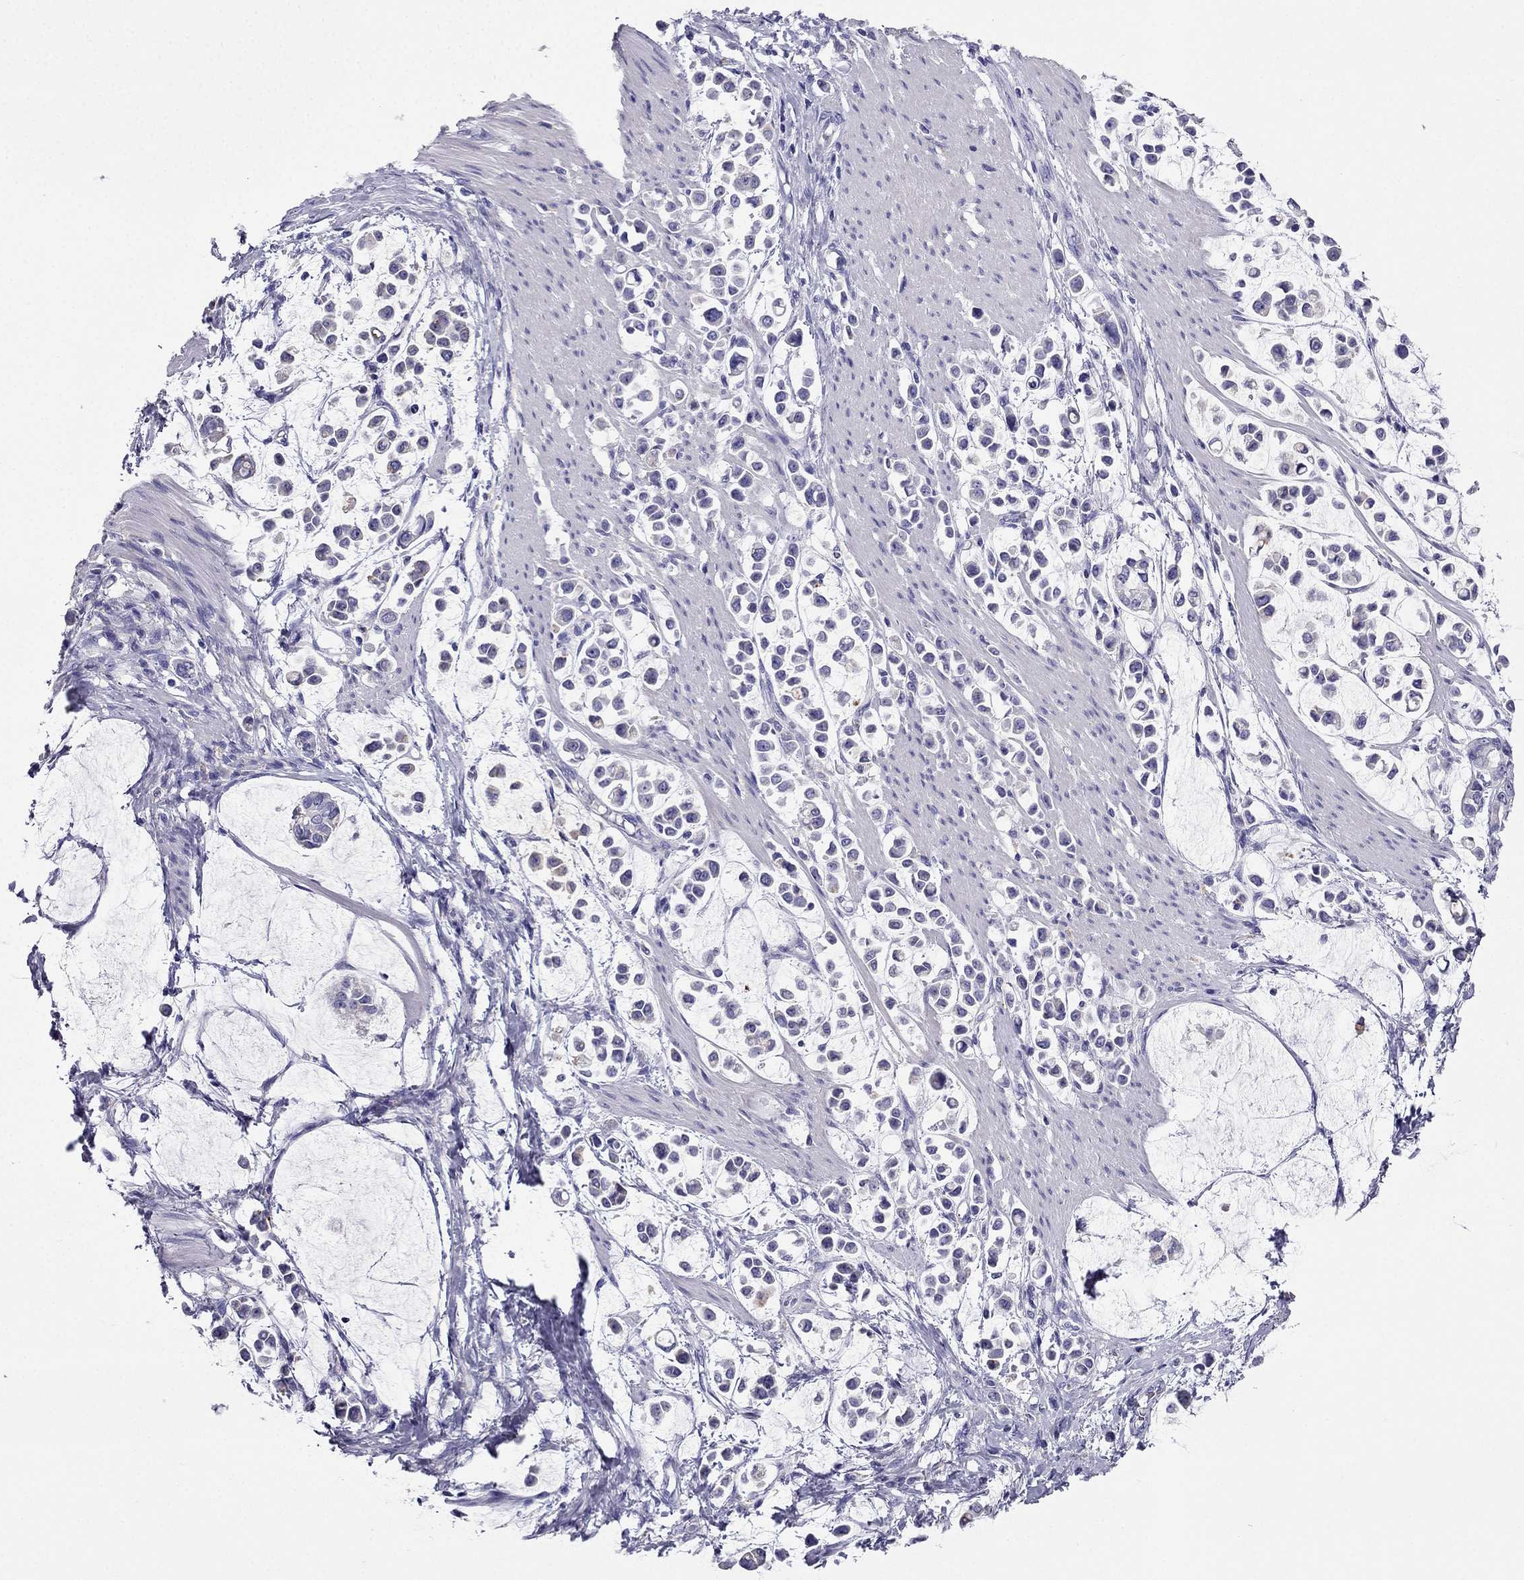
{"staining": {"intensity": "negative", "quantity": "none", "location": "none"}, "tissue": "stomach cancer", "cell_type": "Tumor cells", "image_type": "cancer", "snomed": [{"axis": "morphology", "description": "Adenocarcinoma, NOS"}, {"axis": "topography", "description": "Stomach"}], "caption": "Tumor cells are negative for brown protein staining in adenocarcinoma (stomach).", "gene": "PTH", "patient": {"sex": "male", "age": 82}}